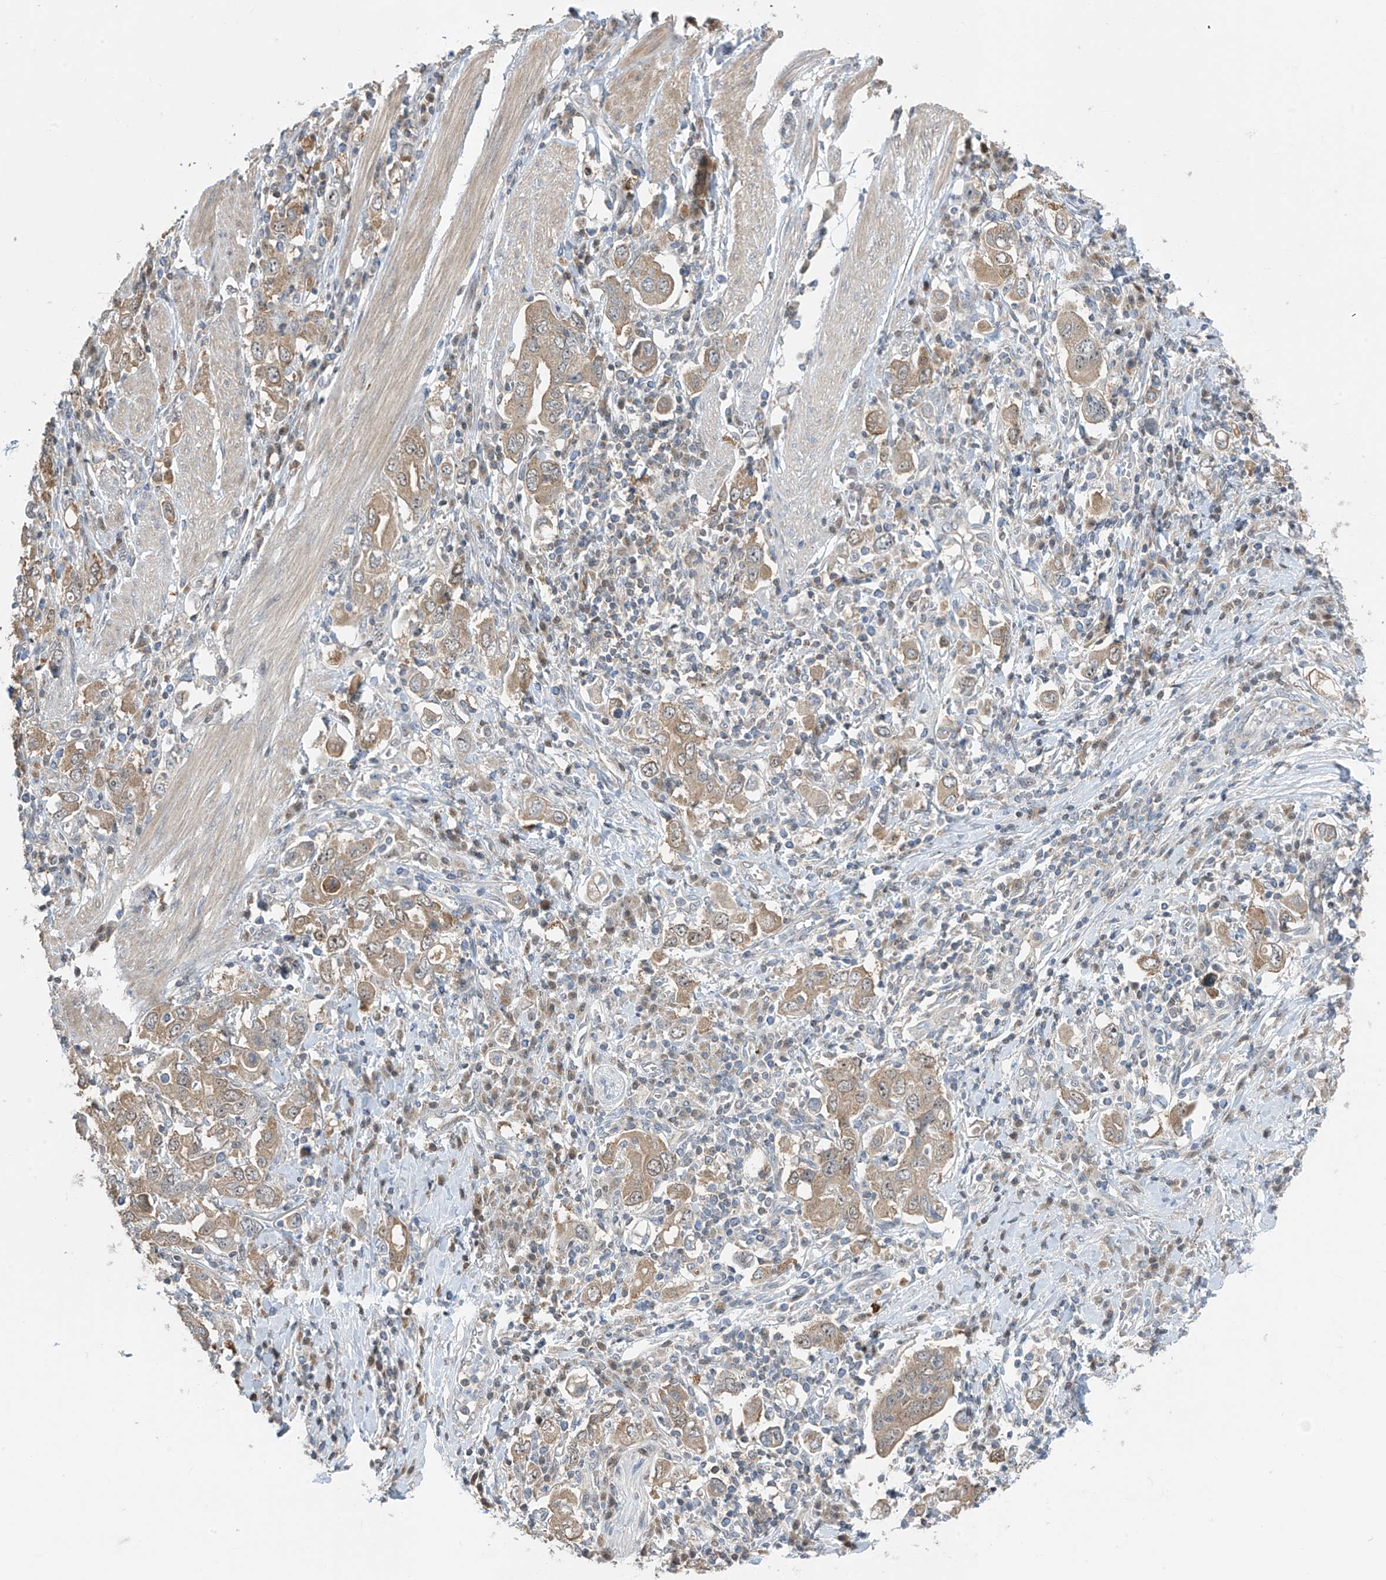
{"staining": {"intensity": "weak", "quantity": ">75%", "location": "cytoplasmic/membranous"}, "tissue": "stomach cancer", "cell_type": "Tumor cells", "image_type": "cancer", "snomed": [{"axis": "morphology", "description": "Adenocarcinoma, NOS"}, {"axis": "topography", "description": "Stomach, upper"}], "caption": "This is an image of IHC staining of stomach cancer (adenocarcinoma), which shows weak positivity in the cytoplasmic/membranous of tumor cells.", "gene": "TTC38", "patient": {"sex": "male", "age": 62}}